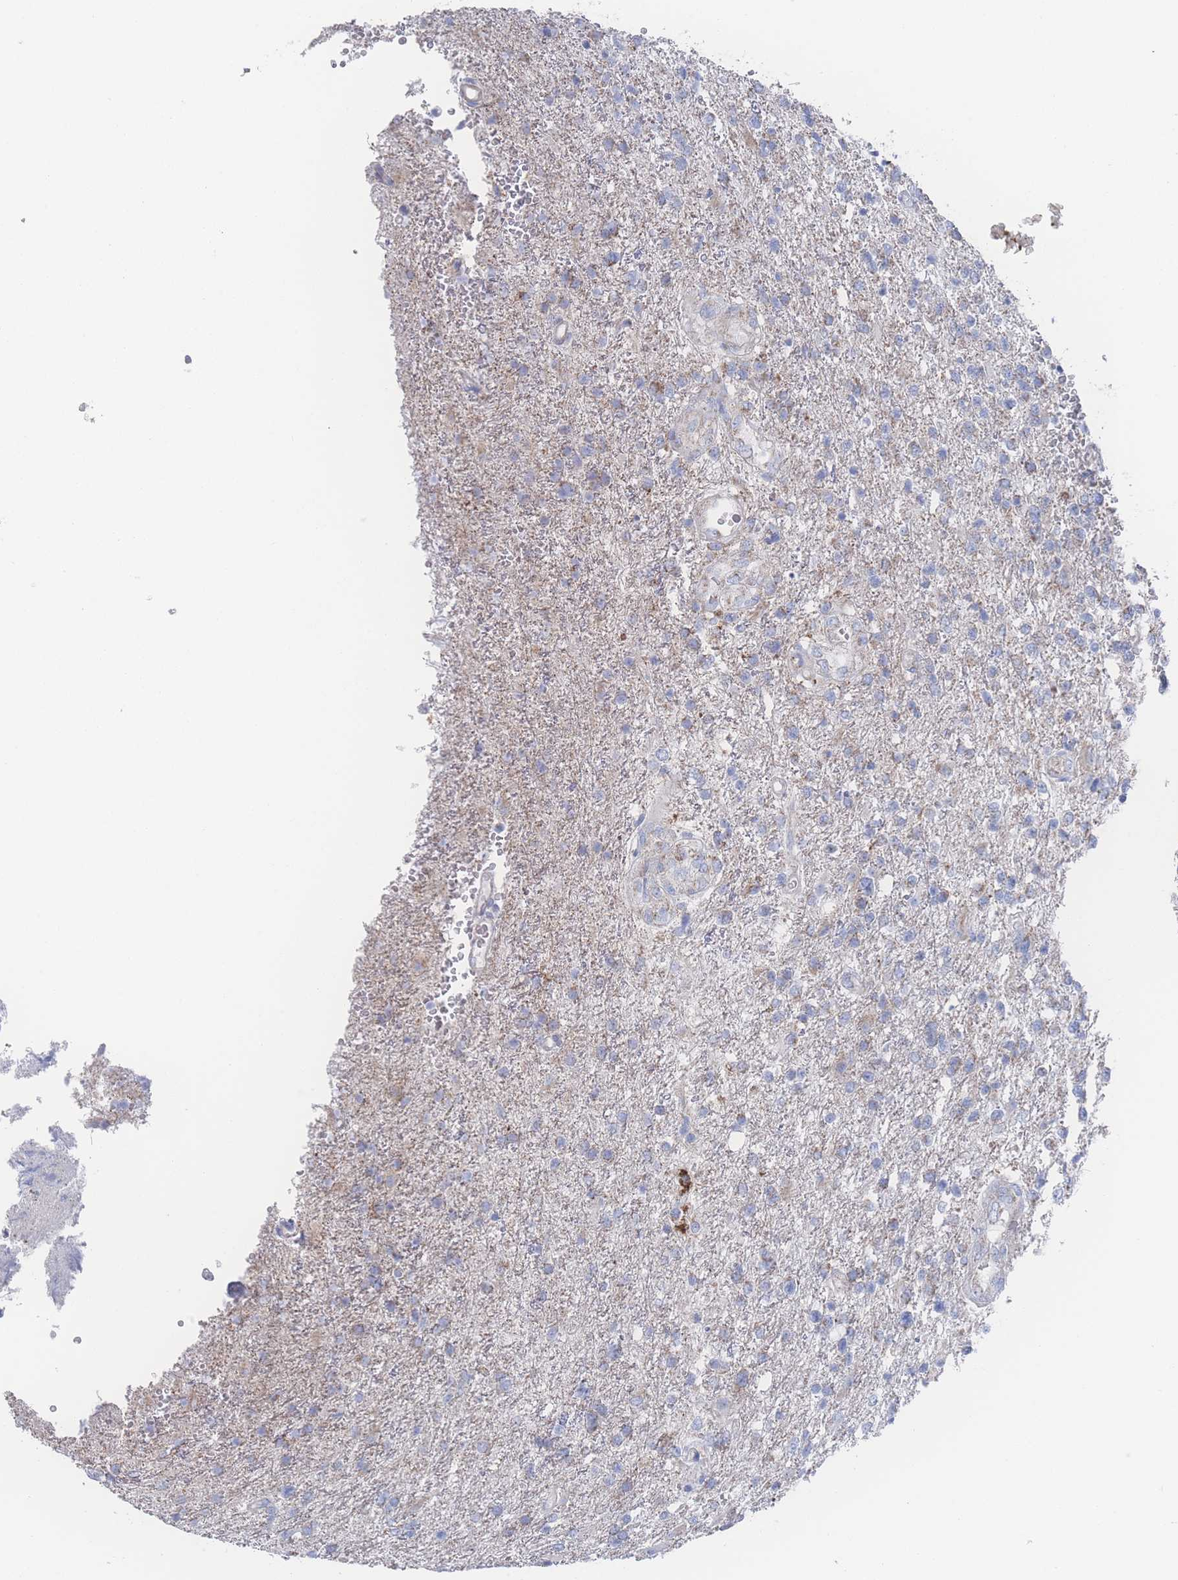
{"staining": {"intensity": "weak", "quantity": "<25%", "location": "cytoplasmic/membranous"}, "tissue": "glioma", "cell_type": "Tumor cells", "image_type": "cancer", "snomed": [{"axis": "morphology", "description": "Glioma, malignant, High grade"}, {"axis": "topography", "description": "Brain"}], "caption": "Immunohistochemical staining of human glioma demonstrates no significant expression in tumor cells. (IHC, brightfield microscopy, high magnification).", "gene": "SNPH", "patient": {"sex": "male", "age": 56}}